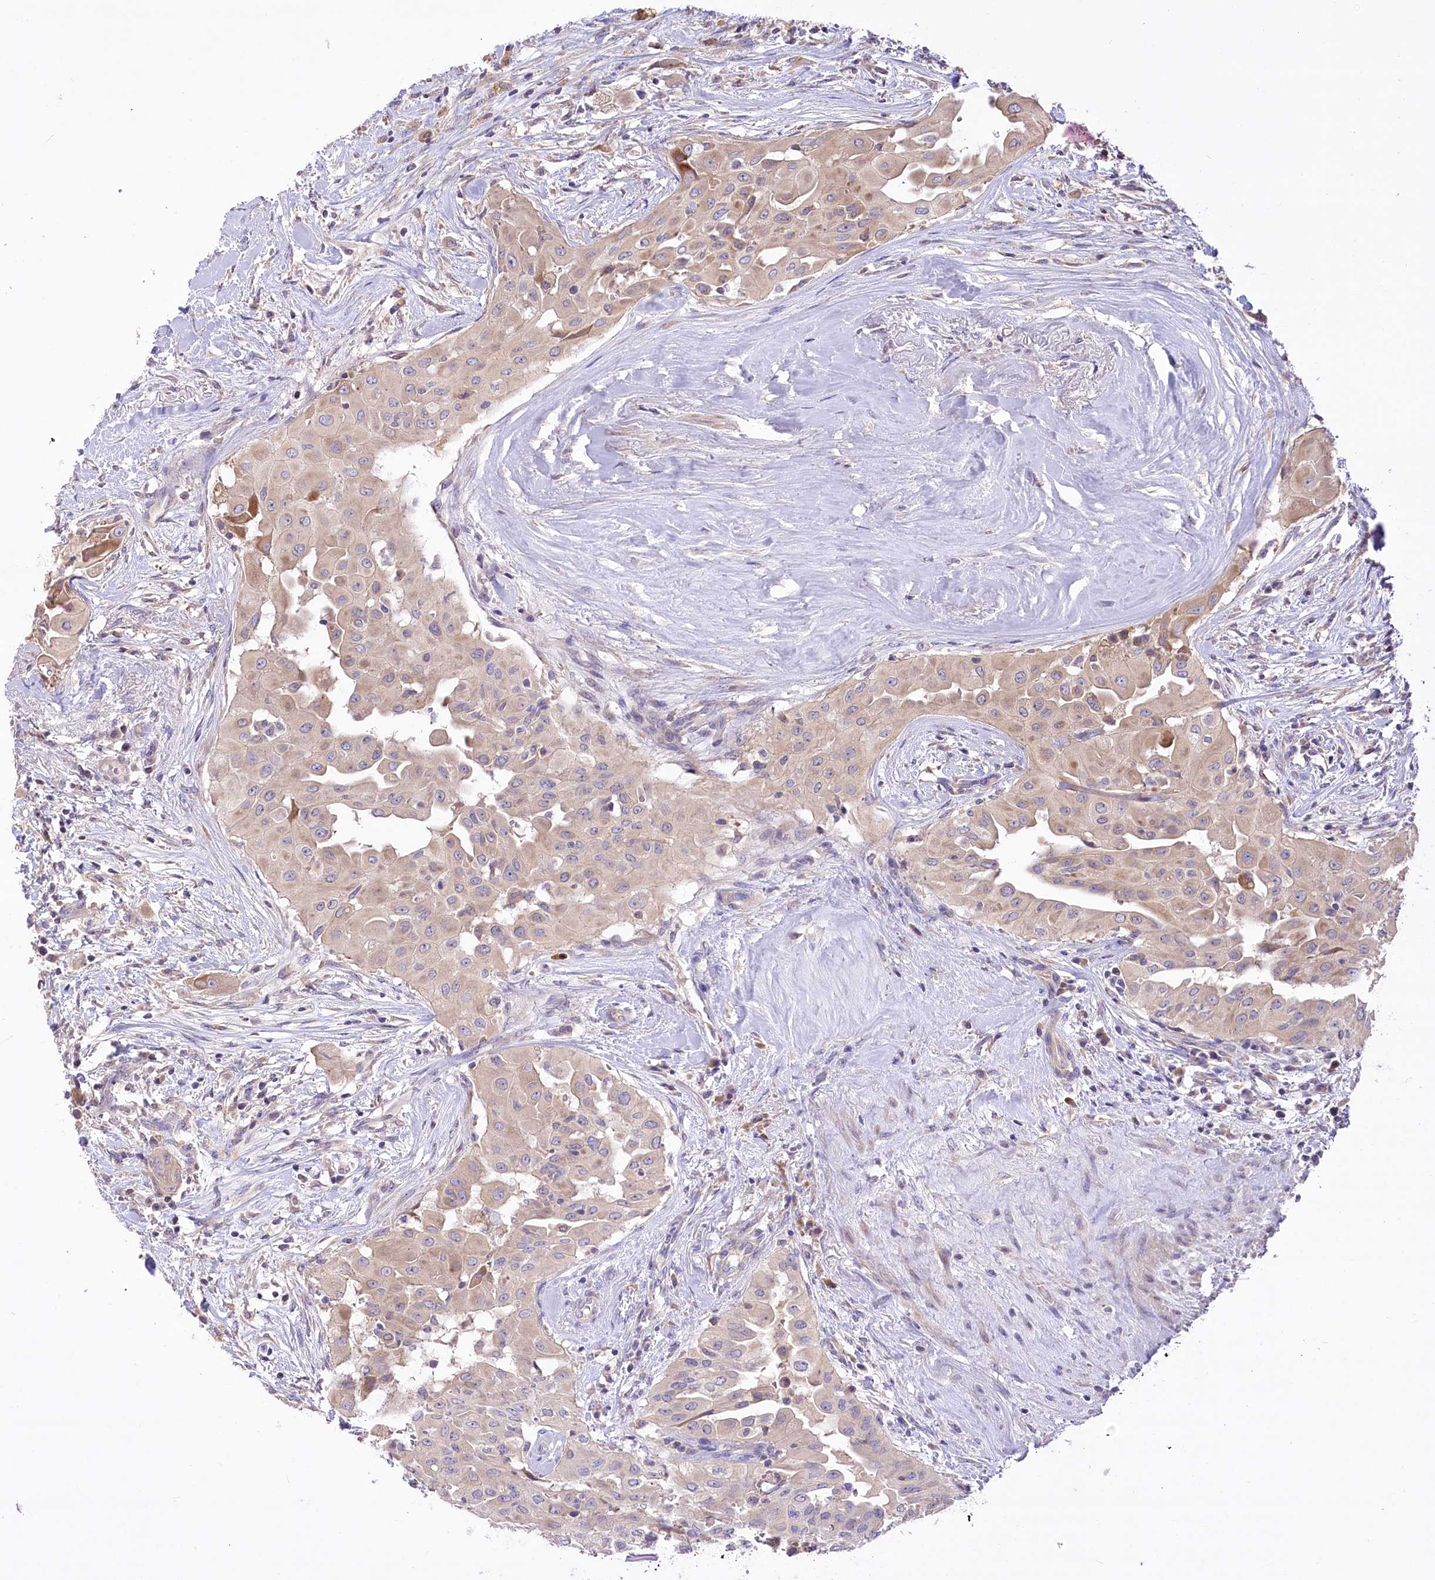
{"staining": {"intensity": "weak", "quantity": "<25%", "location": "cytoplasmic/membranous"}, "tissue": "thyroid cancer", "cell_type": "Tumor cells", "image_type": "cancer", "snomed": [{"axis": "morphology", "description": "Papillary adenocarcinoma, NOS"}, {"axis": "topography", "description": "Thyroid gland"}], "caption": "Immunohistochemistry micrograph of papillary adenocarcinoma (thyroid) stained for a protein (brown), which demonstrates no positivity in tumor cells.", "gene": "PBLD", "patient": {"sex": "female", "age": 59}}